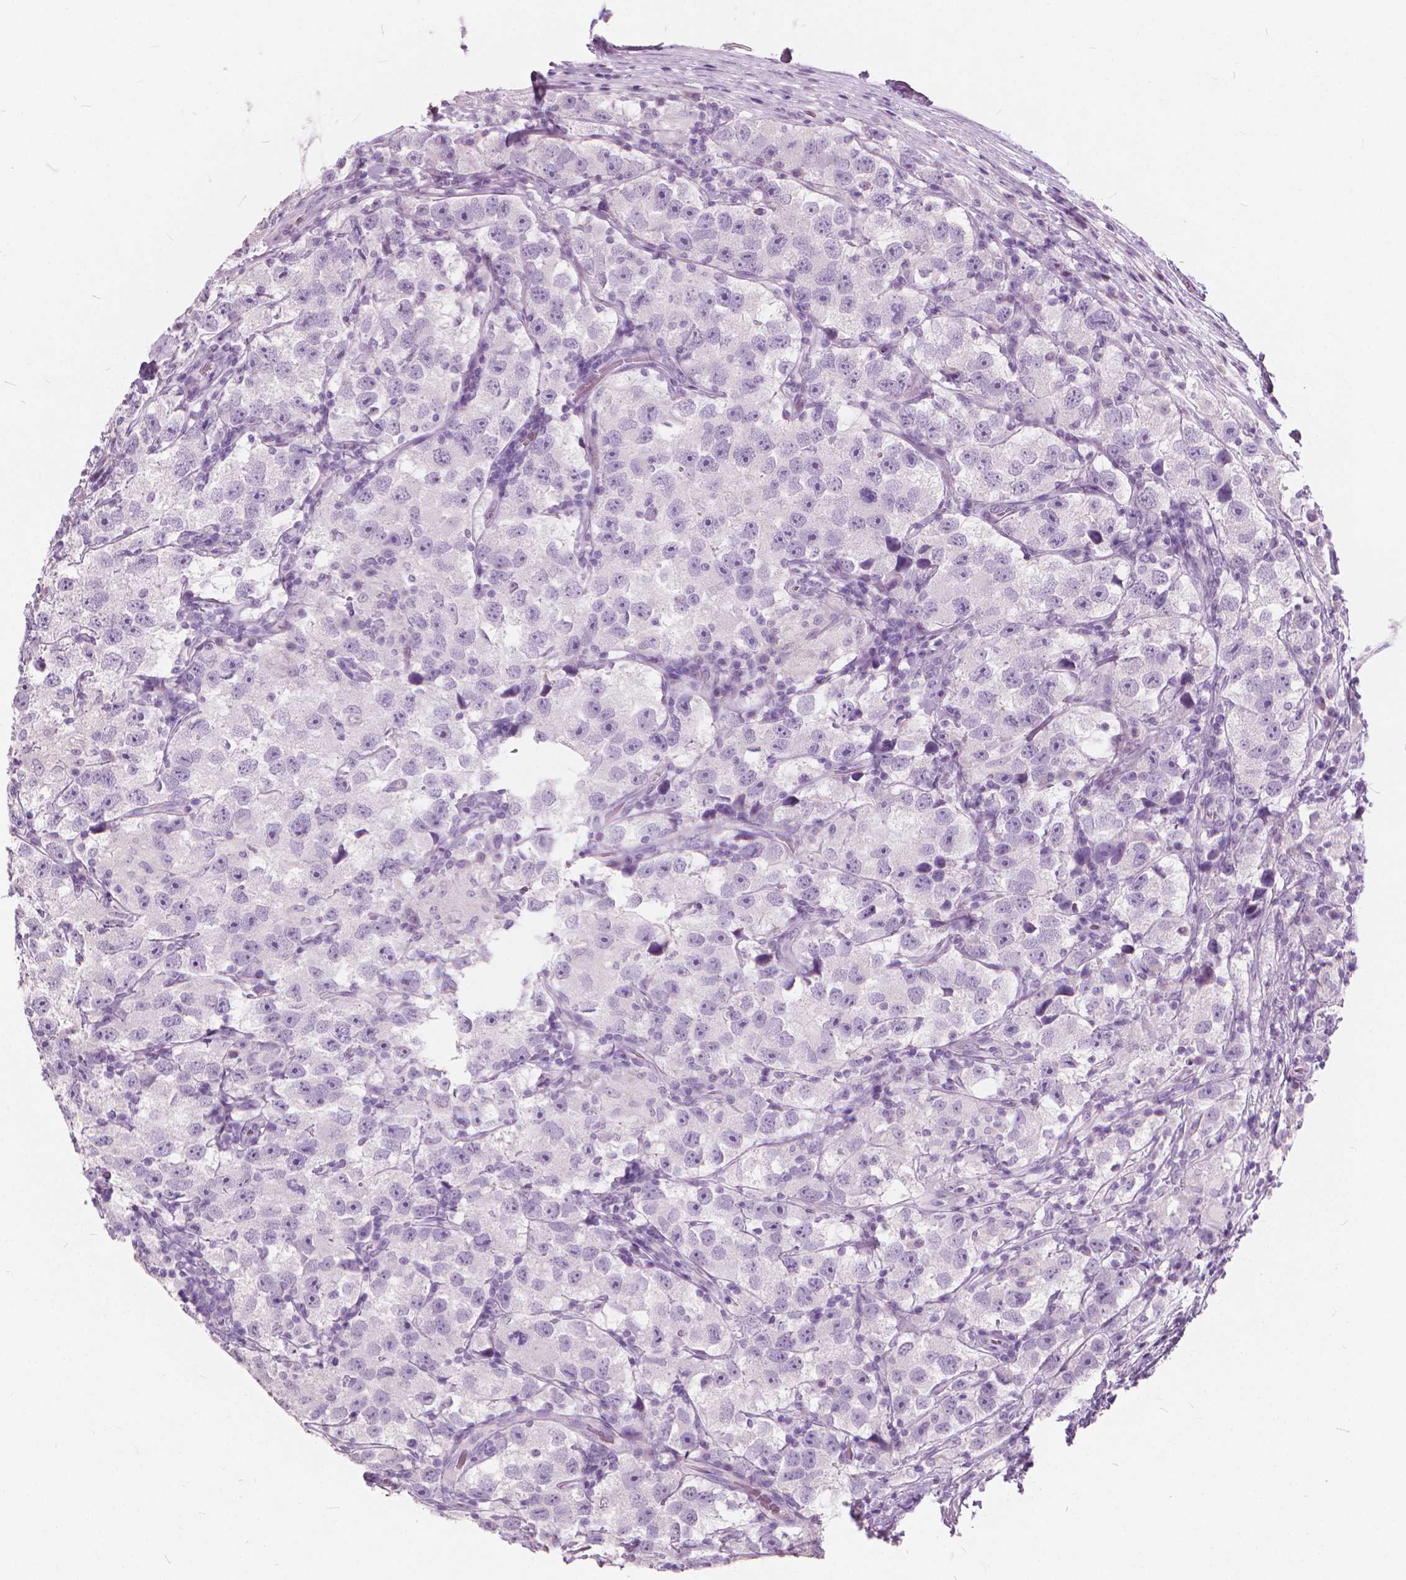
{"staining": {"intensity": "negative", "quantity": "none", "location": "none"}, "tissue": "testis cancer", "cell_type": "Tumor cells", "image_type": "cancer", "snomed": [{"axis": "morphology", "description": "Seminoma, NOS"}, {"axis": "topography", "description": "Testis"}], "caption": "IHC micrograph of human testis seminoma stained for a protein (brown), which shows no staining in tumor cells.", "gene": "DNM1", "patient": {"sex": "male", "age": 26}}